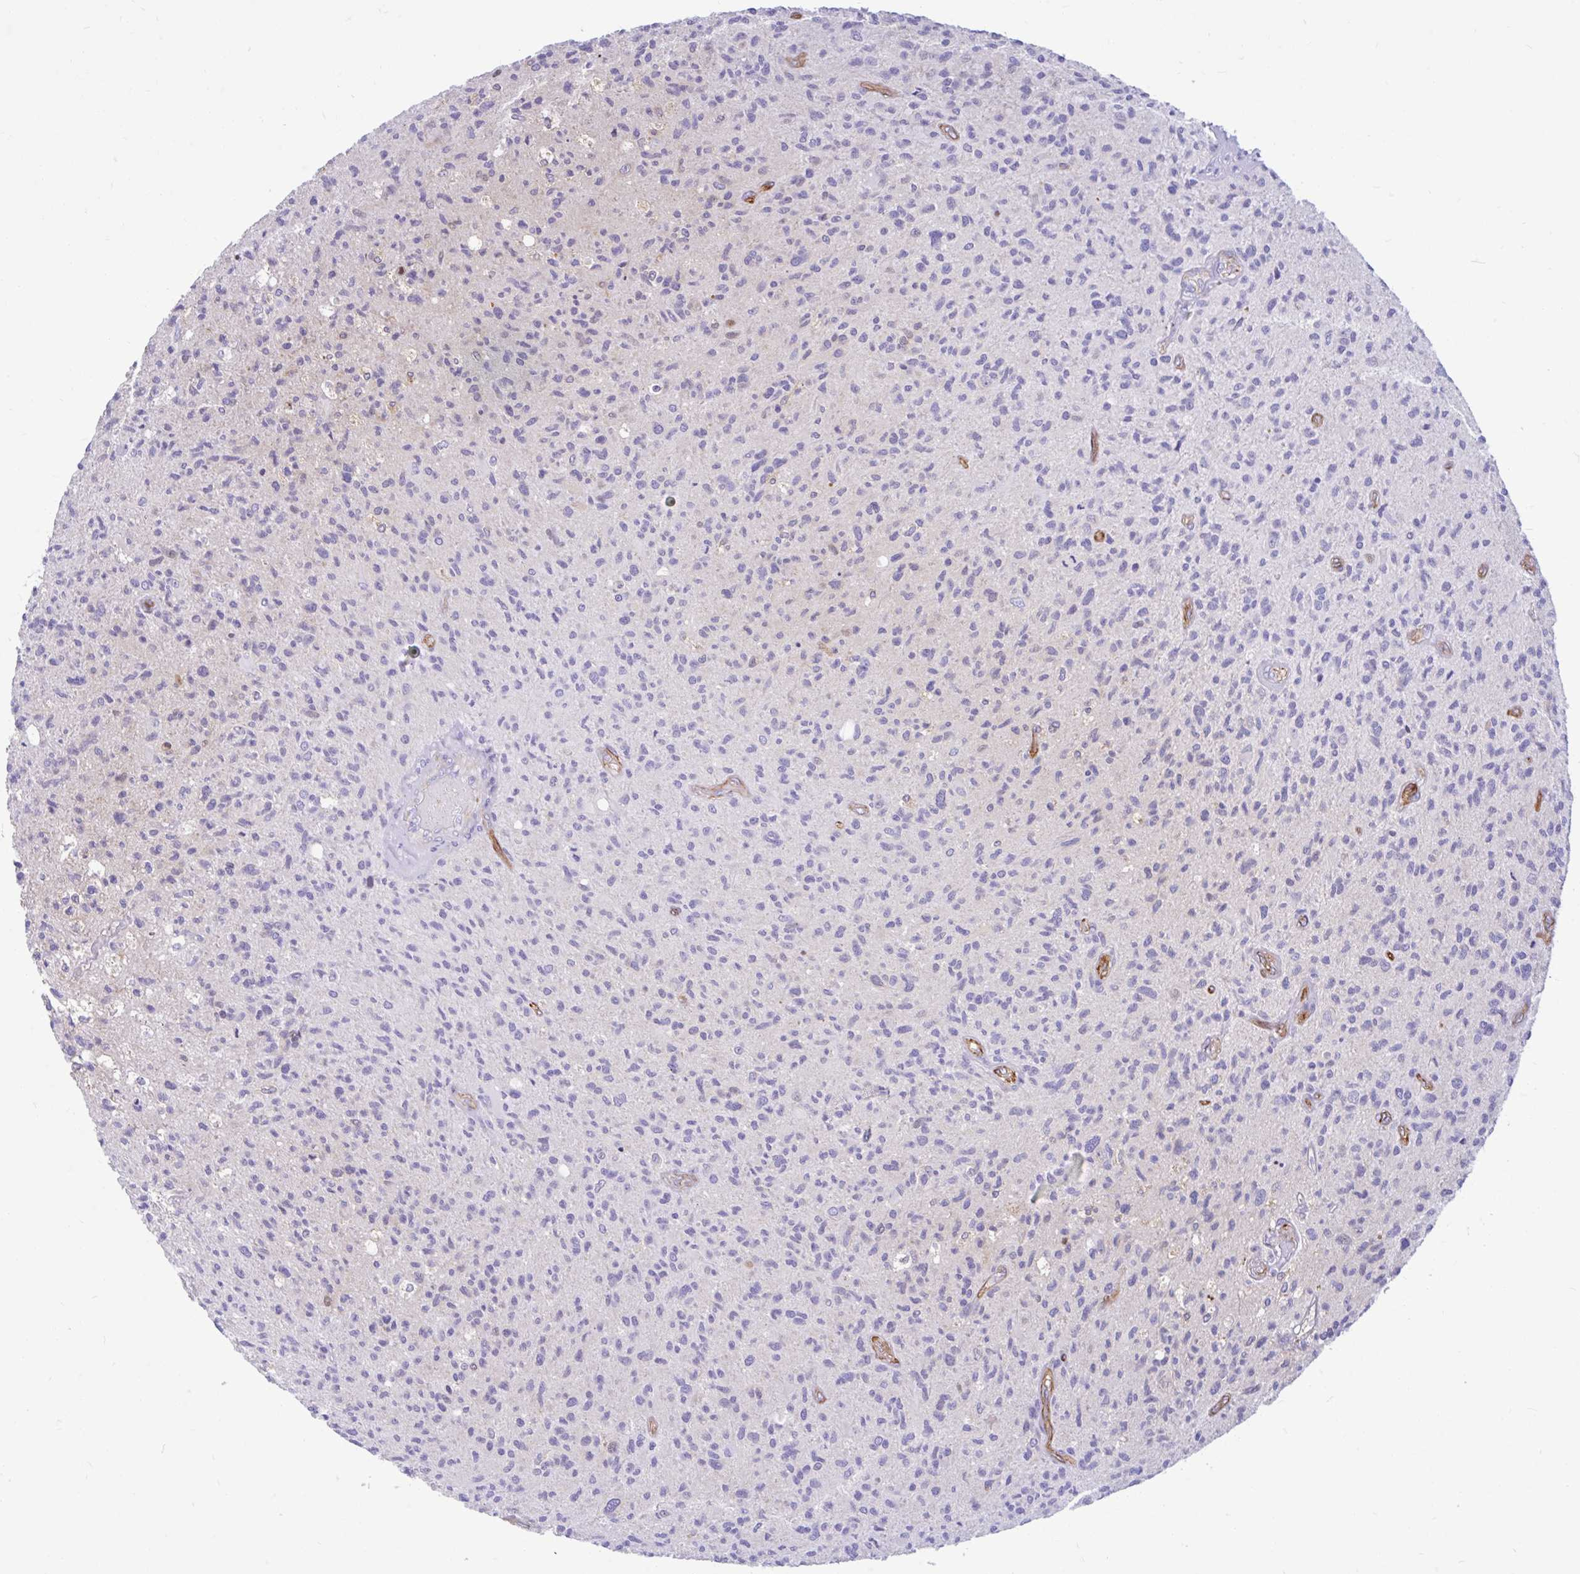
{"staining": {"intensity": "negative", "quantity": "none", "location": "none"}, "tissue": "glioma", "cell_type": "Tumor cells", "image_type": "cancer", "snomed": [{"axis": "morphology", "description": "Glioma, malignant, High grade"}, {"axis": "topography", "description": "Brain"}], "caption": "The histopathology image reveals no staining of tumor cells in high-grade glioma (malignant).", "gene": "ESPNL", "patient": {"sex": "female", "age": 70}}